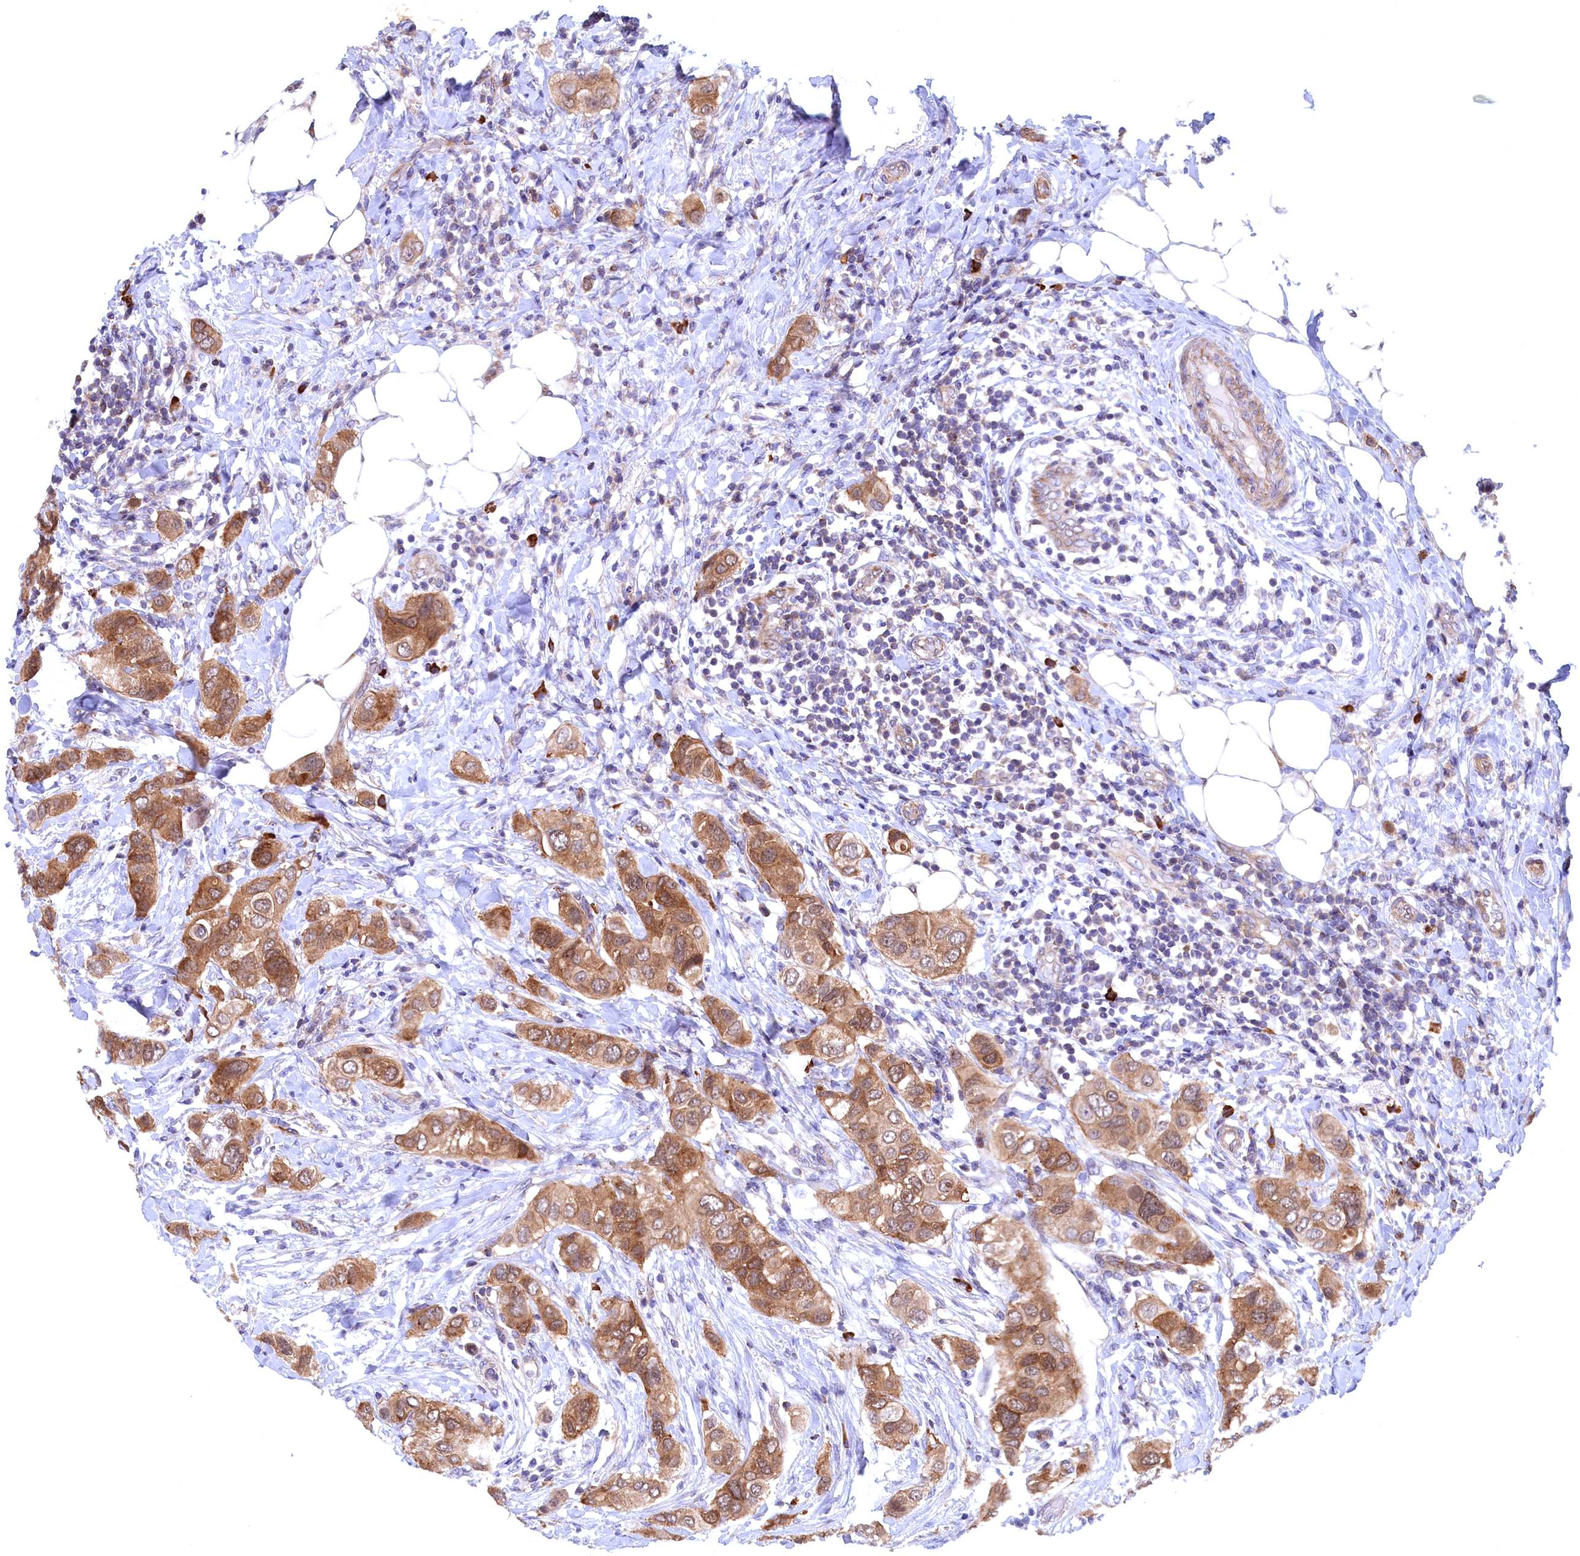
{"staining": {"intensity": "moderate", "quantity": ">75%", "location": "cytoplasmic/membranous"}, "tissue": "breast cancer", "cell_type": "Tumor cells", "image_type": "cancer", "snomed": [{"axis": "morphology", "description": "Lobular carcinoma"}, {"axis": "topography", "description": "Breast"}], "caption": "Immunohistochemical staining of breast cancer (lobular carcinoma) exhibits medium levels of moderate cytoplasmic/membranous positivity in approximately >75% of tumor cells.", "gene": "JPT2", "patient": {"sex": "female", "age": 51}}